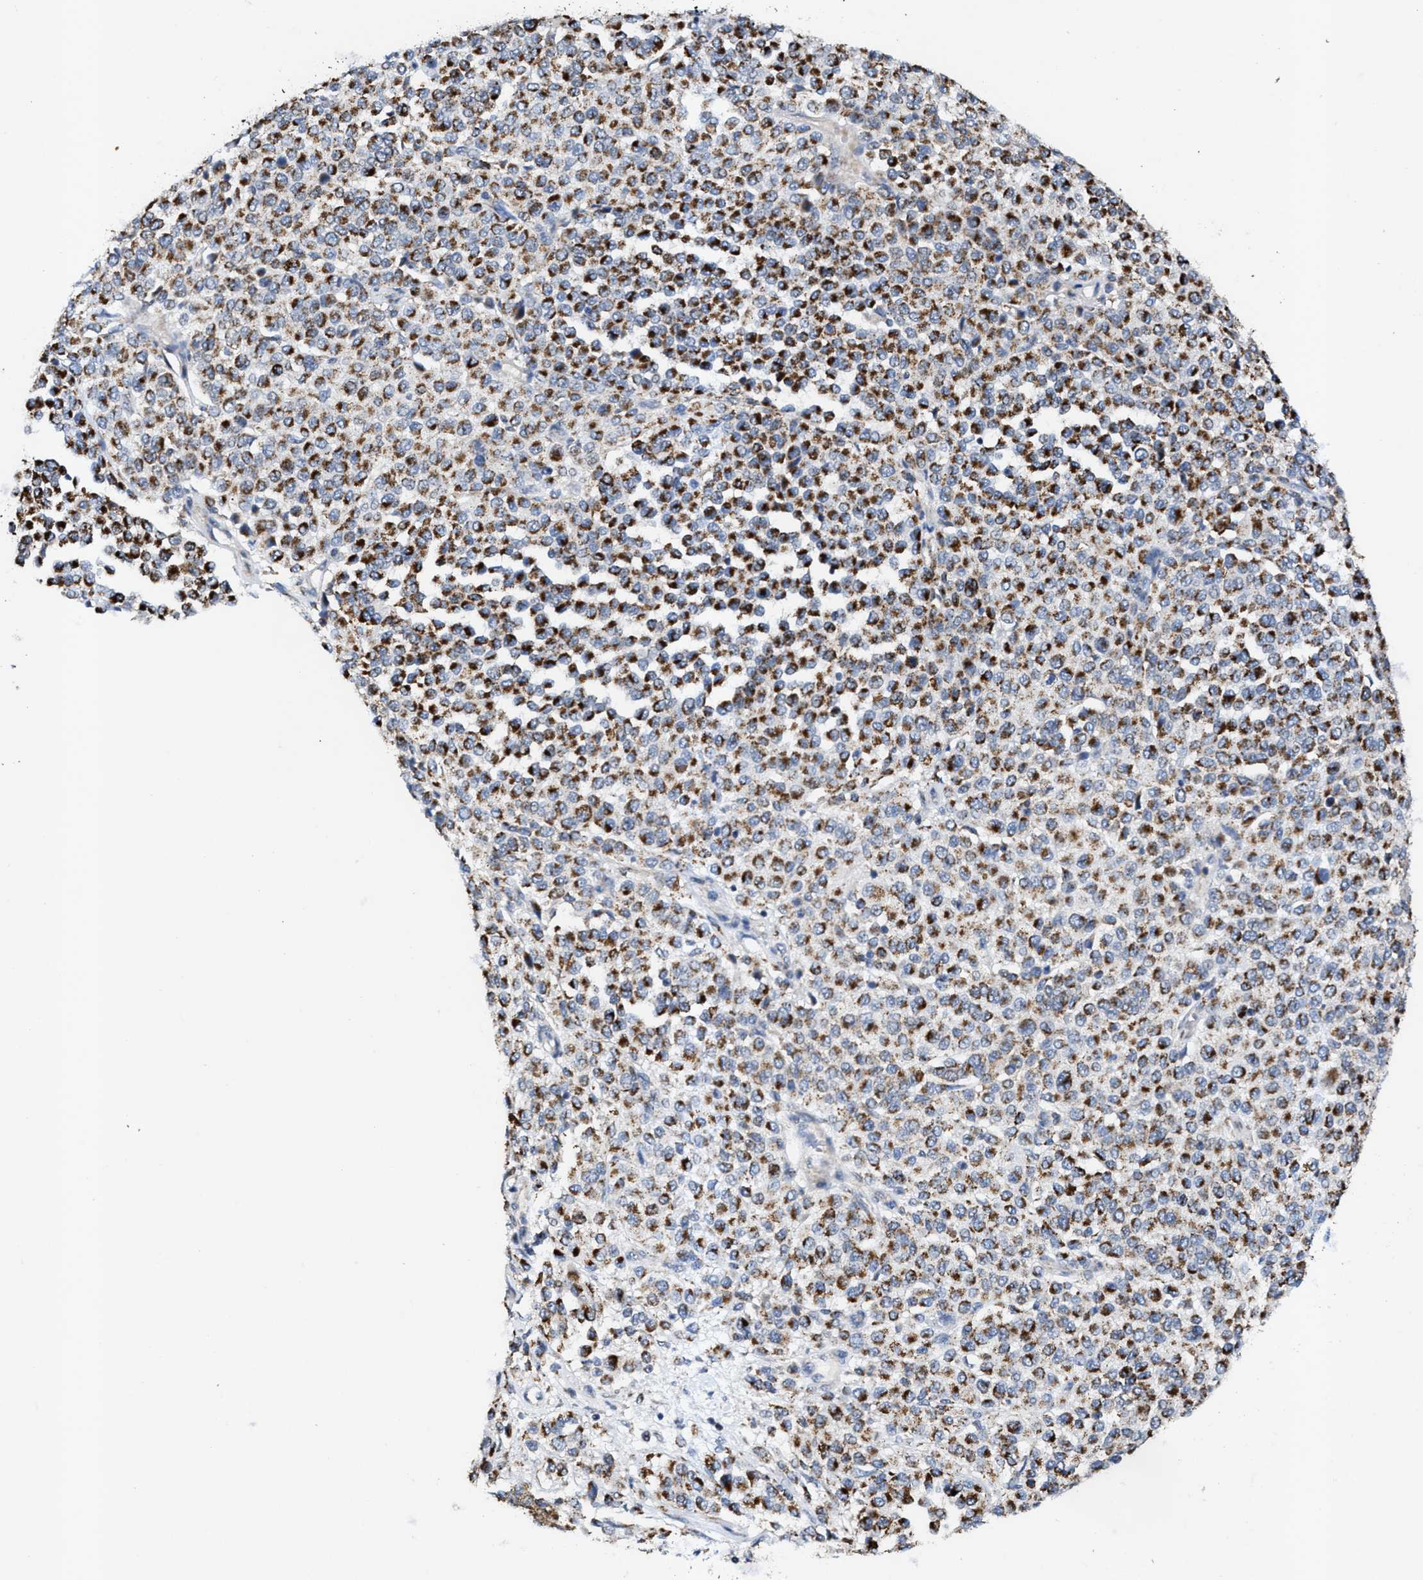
{"staining": {"intensity": "strong", "quantity": ">75%", "location": "cytoplasmic/membranous"}, "tissue": "melanoma", "cell_type": "Tumor cells", "image_type": "cancer", "snomed": [{"axis": "morphology", "description": "Malignant melanoma, Metastatic site"}, {"axis": "topography", "description": "Pancreas"}], "caption": "Strong cytoplasmic/membranous staining is present in about >75% of tumor cells in malignant melanoma (metastatic site). The protein is stained brown, and the nuclei are stained in blue (DAB (3,3'-diaminobenzidine) IHC with brightfield microscopy, high magnification).", "gene": "JAG1", "patient": {"sex": "female", "age": 30}}